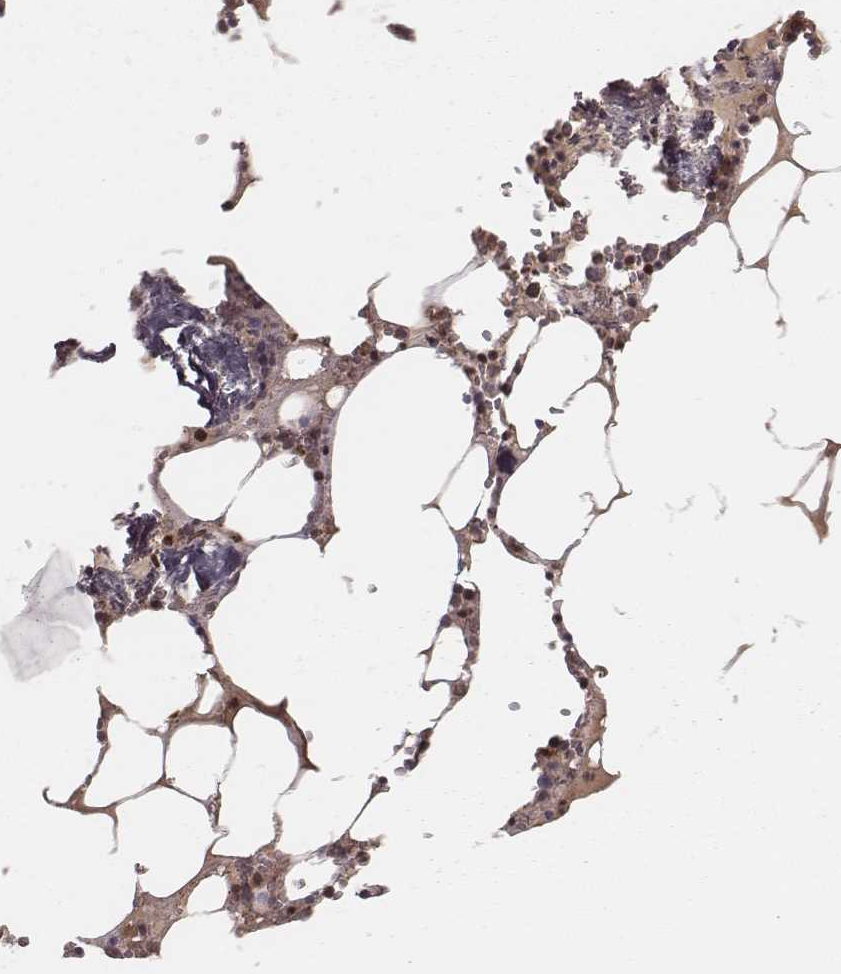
{"staining": {"intensity": "moderate", "quantity": "<25%", "location": "cytoplasmic/membranous,nuclear"}, "tissue": "bone marrow", "cell_type": "Hematopoietic cells", "image_type": "normal", "snomed": [{"axis": "morphology", "description": "Normal tissue, NOS"}, {"axis": "topography", "description": "Bone marrow"}], "caption": "Hematopoietic cells exhibit low levels of moderate cytoplasmic/membranous,nuclear positivity in about <25% of cells in normal human bone marrow. Nuclei are stained in blue.", "gene": "MYO19", "patient": {"sex": "male", "age": 54}}